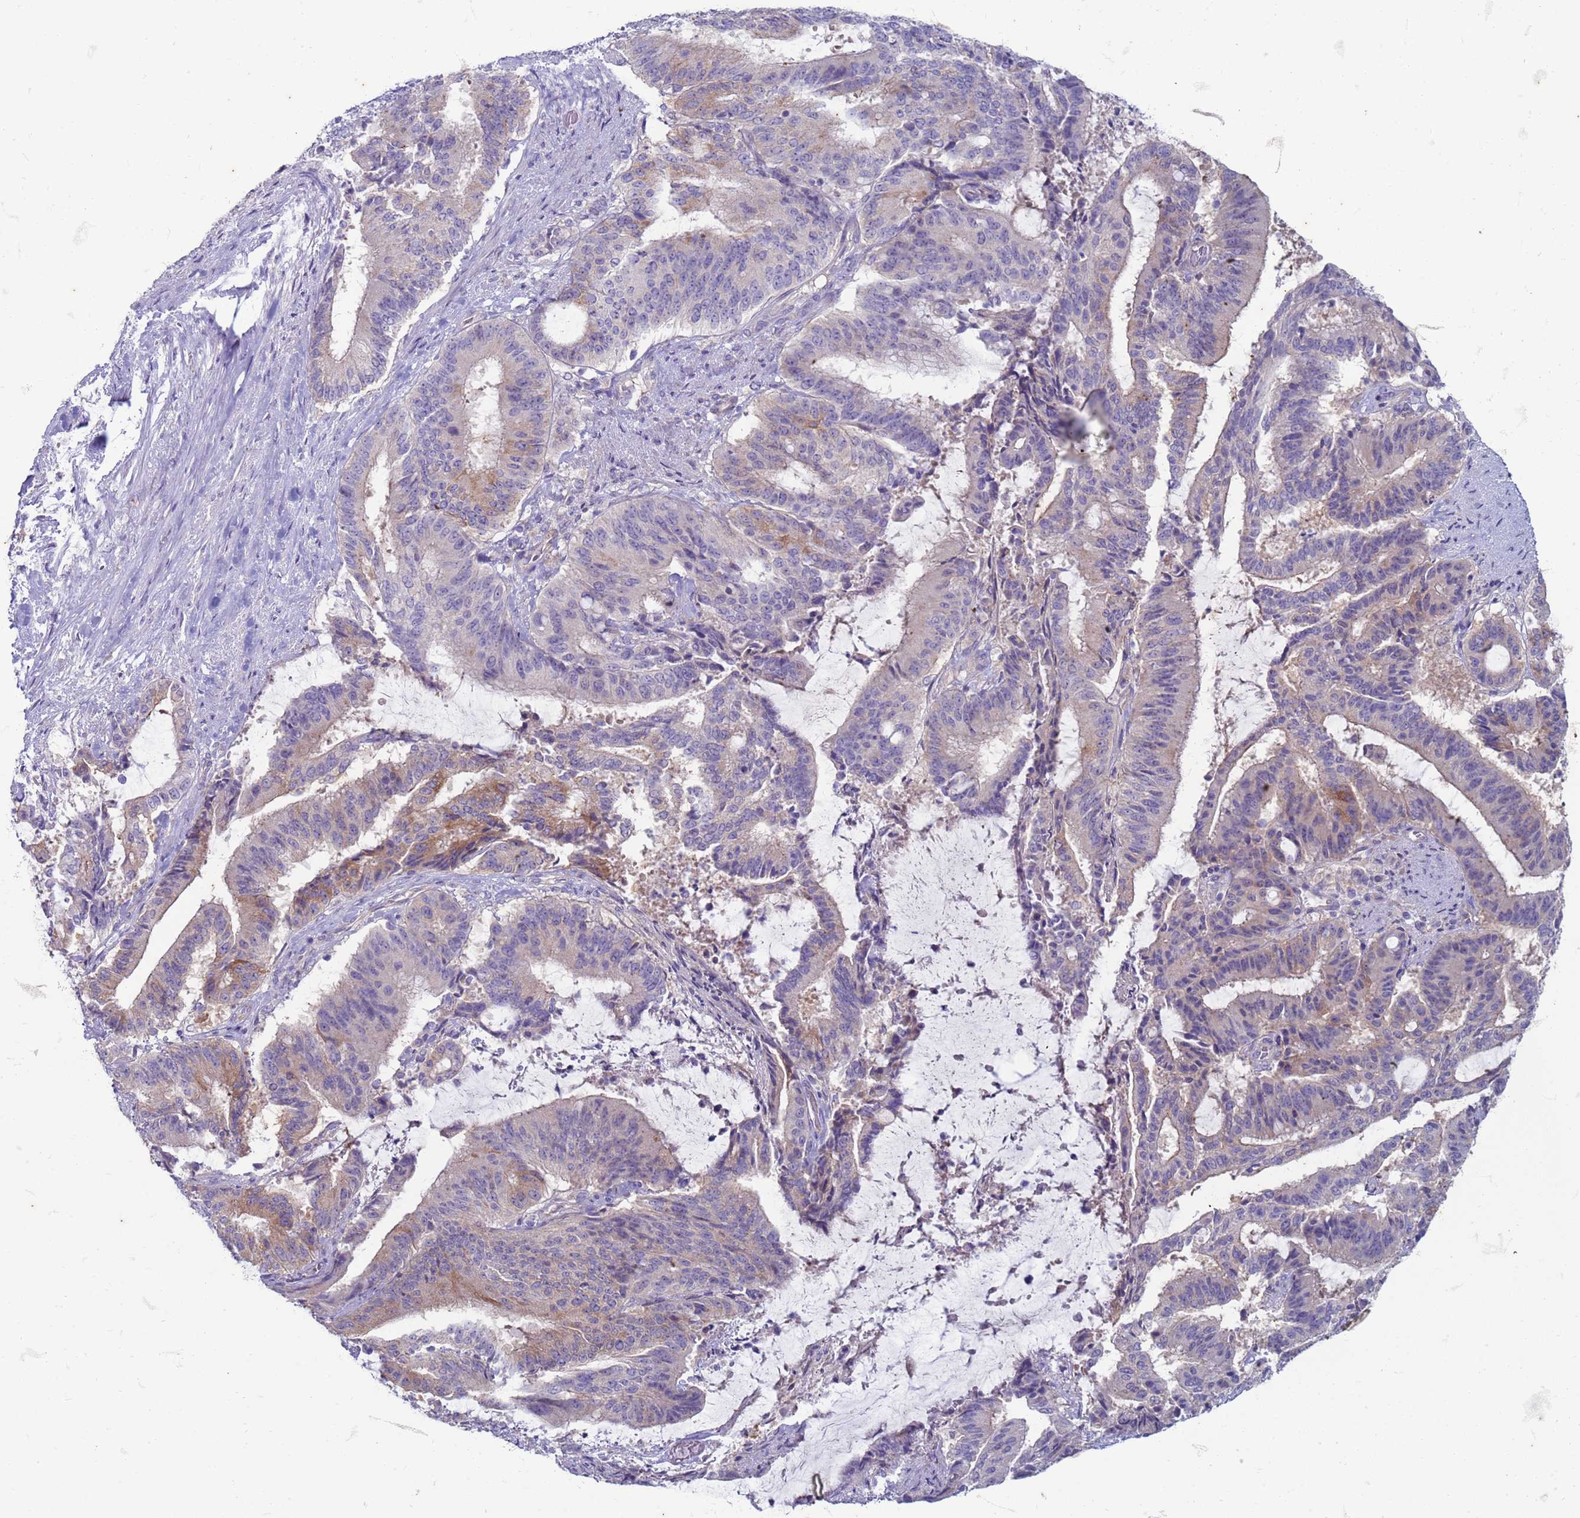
{"staining": {"intensity": "moderate", "quantity": "<25%", "location": "cytoplasmic/membranous"}, "tissue": "liver cancer", "cell_type": "Tumor cells", "image_type": "cancer", "snomed": [{"axis": "morphology", "description": "Normal tissue, NOS"}, {"axis": "morphology", "description": "Cholangiocarcinoma"}, {"axis": "topography", "description": "Liver"}, {"axis": "topography", "description": "Peripheral nerve tissue"}], "caption": "Protein staining by IHC demonstrates moderate cytoplasmic/membranous positivity in about <25% of tumor cells in liver cholangiocarcinoma. The protein of interest is stained brown, and the nuclei are stained in blue (DAB IHC with brightfield microscopy, high magnification).", "gene": "SUCO", "patient": {"sex": "female", "age": 73}}